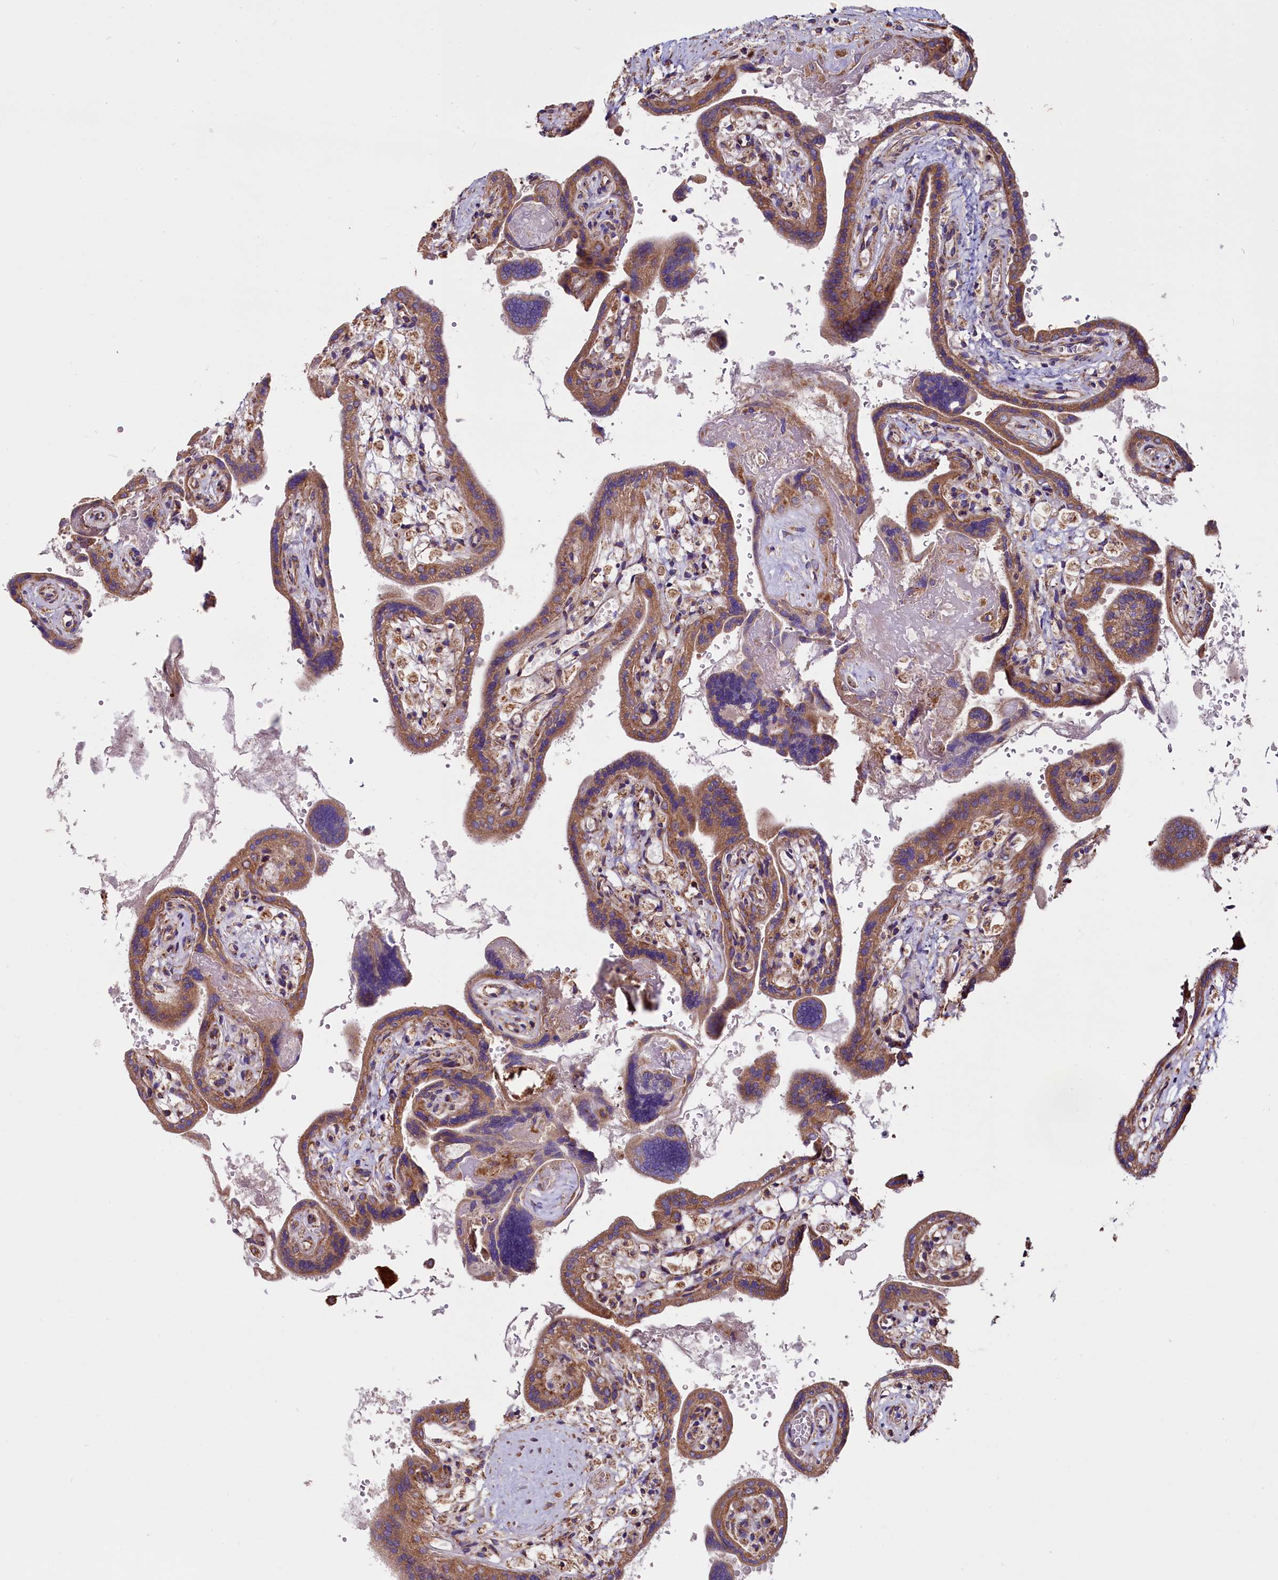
{"staining": {"intensity": "moderate", "quantity": ">75%", "location": "cytoplasmic/membranous"}, "tissue": "placenta", "cell_type": "Trophoblastic cells", "image_type": "normal", "snomed": [{"axis": "morphology", "description": "Normal tissue, NOS"}, {"axis": "topography", "description": "Placenta"}], "caption": "Normal placenta was stained to show a protein in brown. There is medium levels of moderate cytoplasmic/membranous positivity in approximately >75% of trophoblastic cells. (Brightfield microscopy of DAB IHC at high magnification).", "gene": "ZSWIM1", "patient": {"sex": "female", "age": 37}}